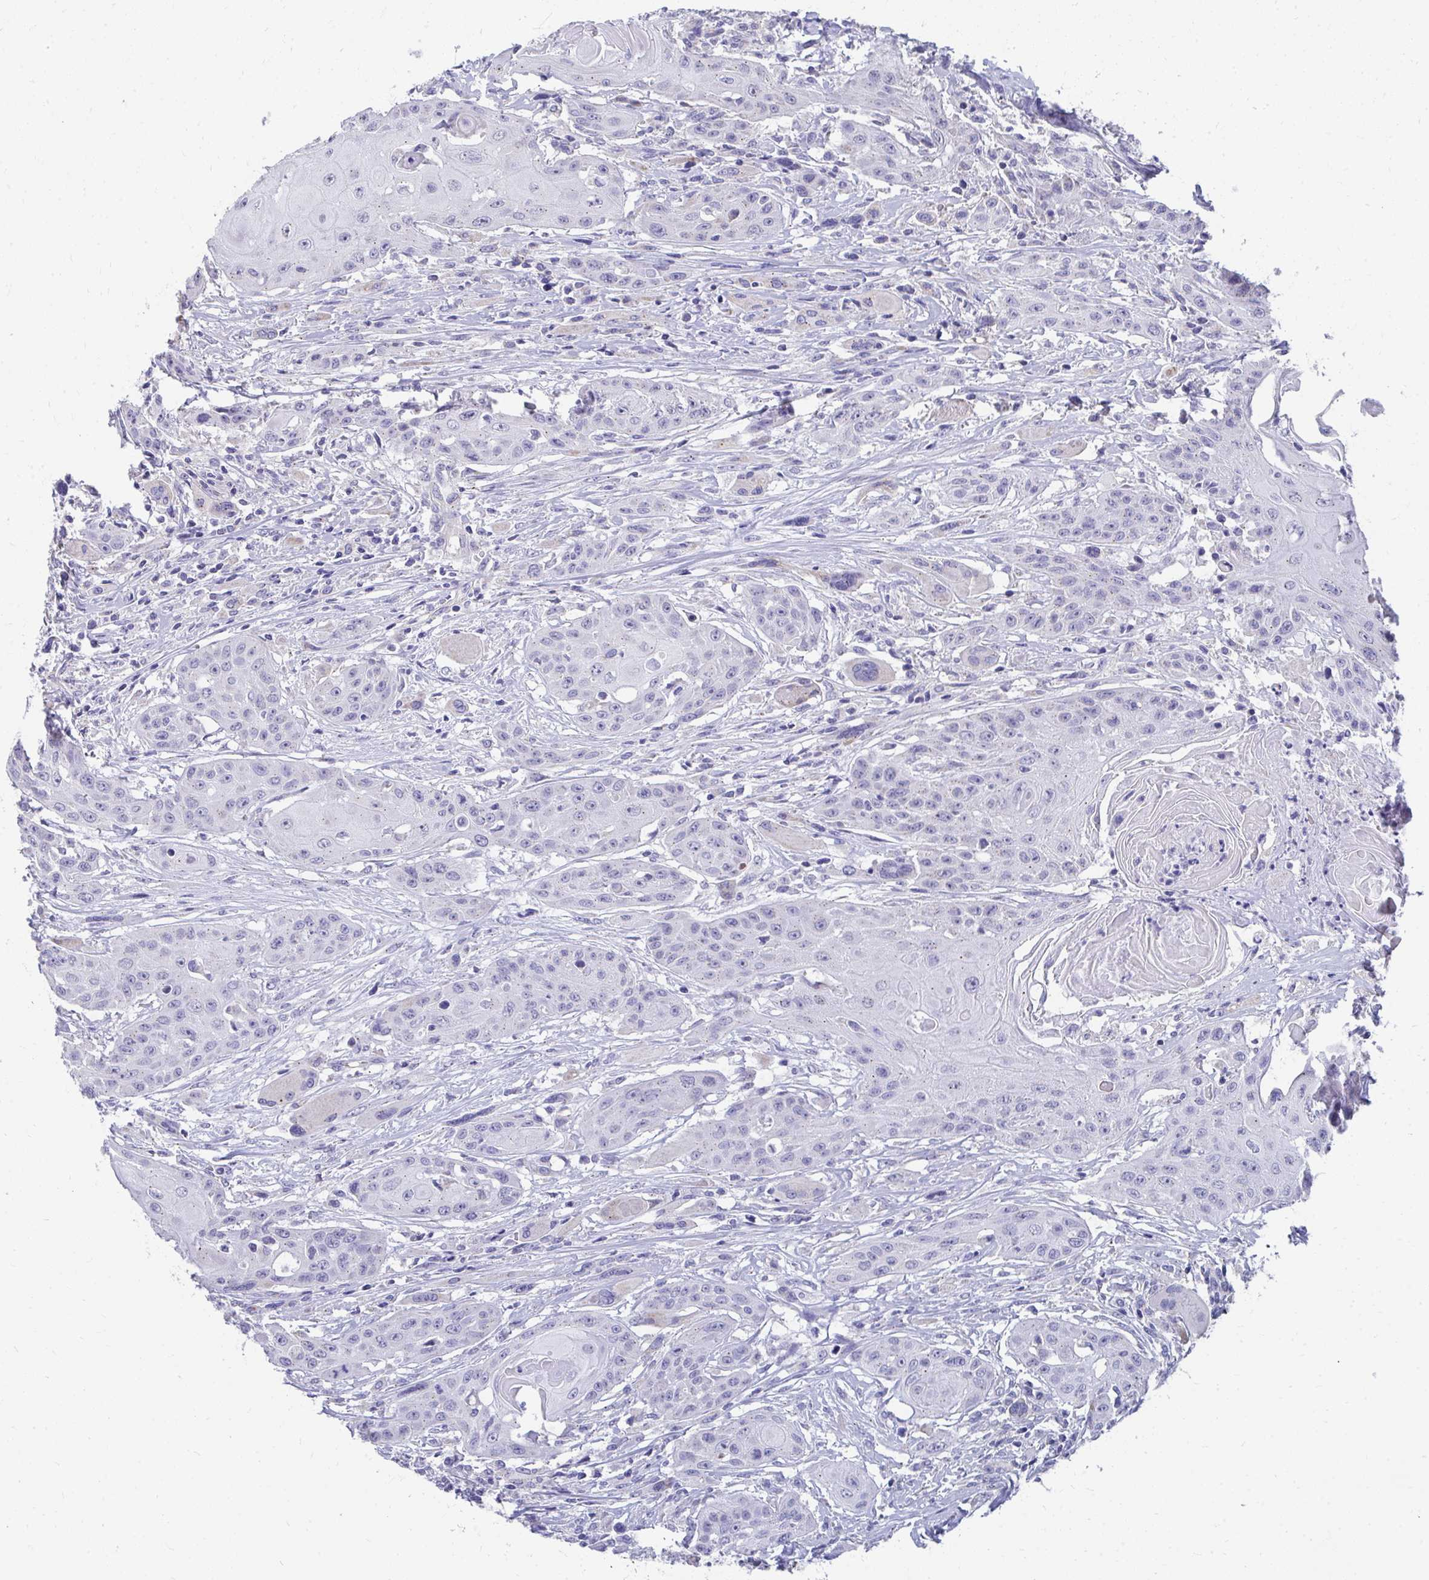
{"staining": {"intensity": "negative", "quantity": "none", "location": "none"}, "tissue": "head and neck cancer", "cell_type": "Tumor cells", "image_type": "cancer", "snomed": [{"axis": "morphology", "description": "Squamous cell carcinoma, NOS"}, {"axis": "topography", "description": "Oral tissue"}, {"axis": "topography", "description": "Head-Neck"}, {"axis": "topography", "description": "Neck, NOS"}], "caption": "Immunohistochemistry (IHC) image of neoplastic tissue: human squamous cell carcinoma (head and neck) stained with DAB (3,3'-diaminobenzidine) shows no significant protein staining in tumor cells.", "gene": "TMPRSS2", "patient": {"sex": "female", "age": 55}}